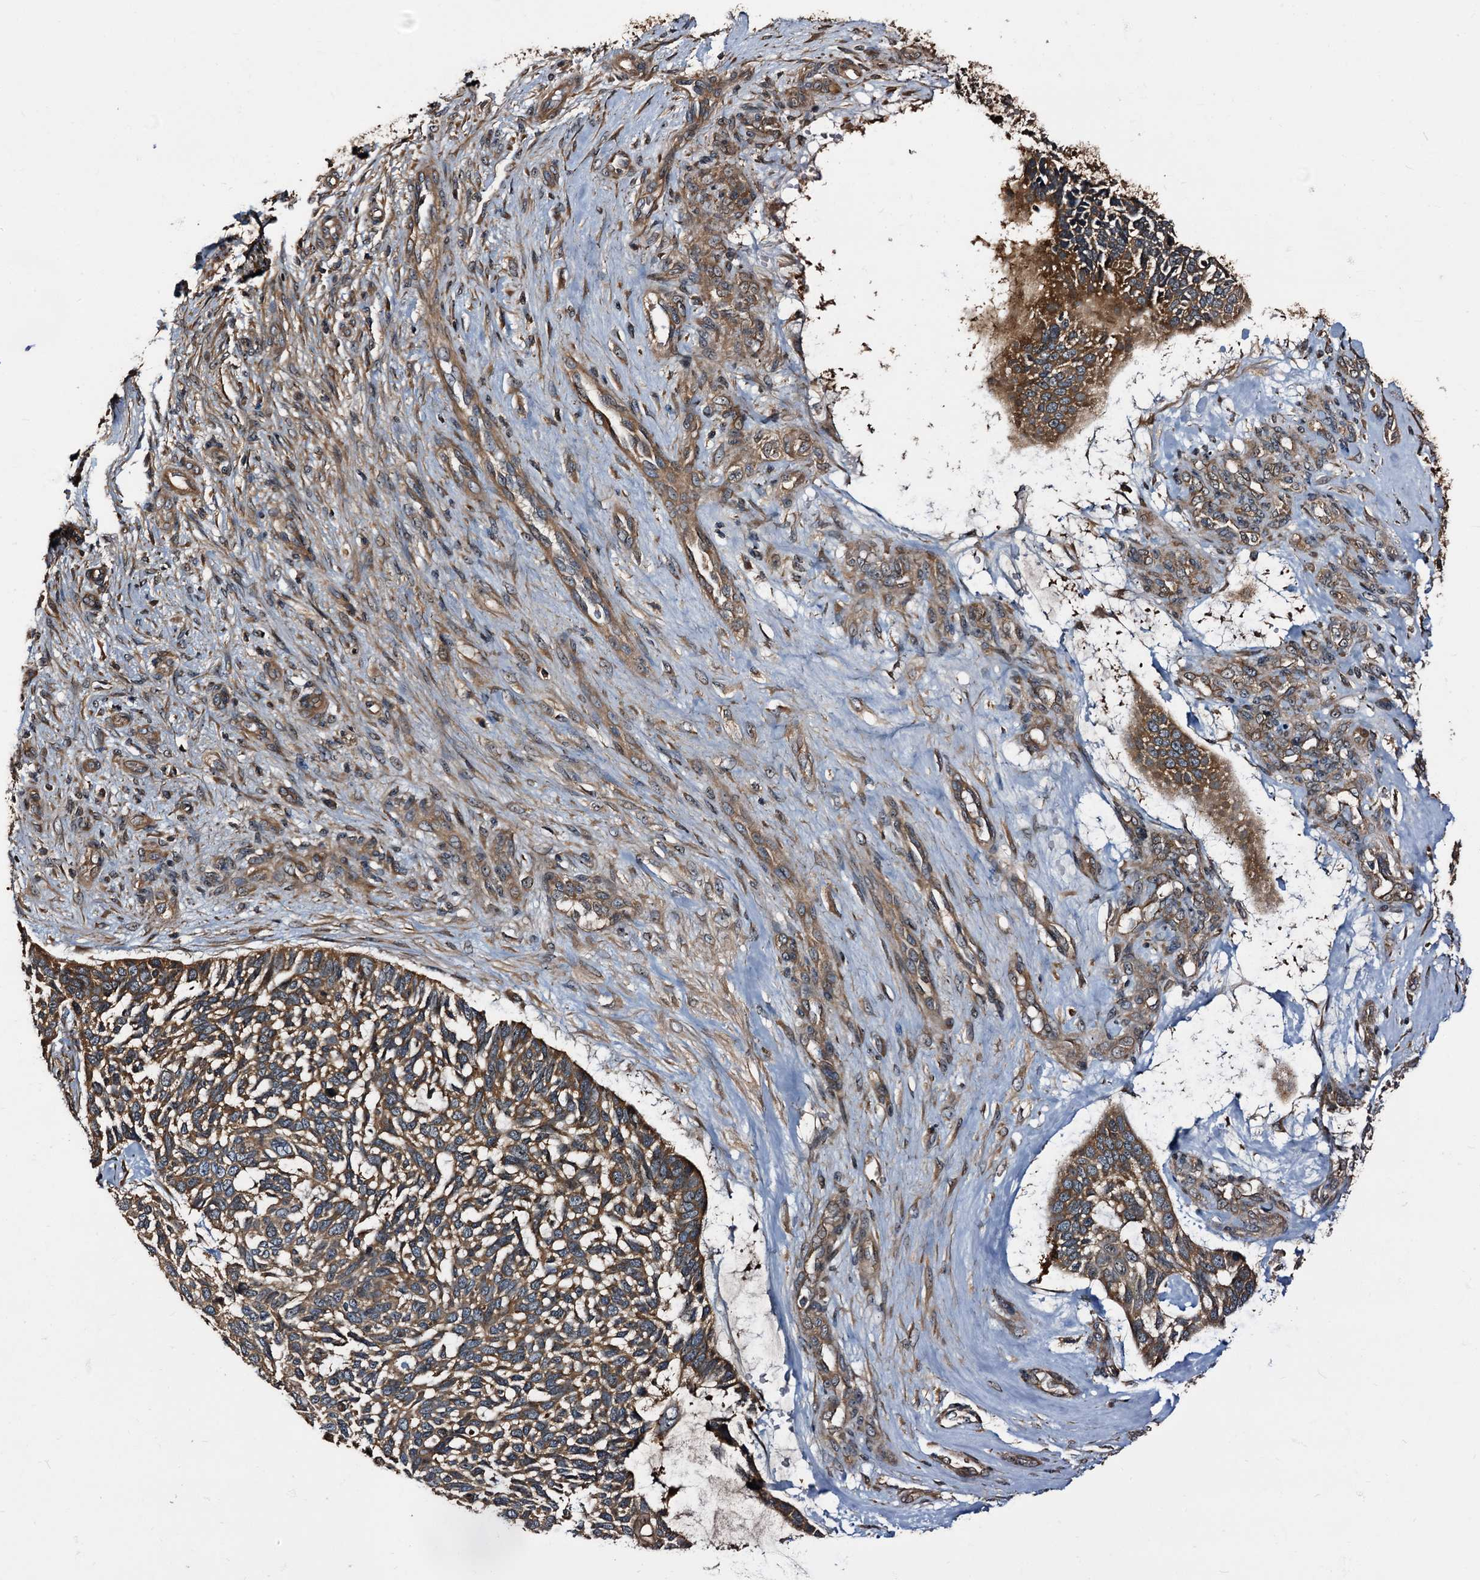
{"staining": {"intensity": "moderate", "quantity": ">75%", "location": "cytoplasmic/membranous"}, "tissue": "skin cancer", "cell_type": "Tumor cells", "image_type": "cancer", "snomed": [{"axis": "morphology", "description": "Basal cell carcinoma"}, {"axis": "topography", "description": "Skin"}], "caption": "This histopathology image demonstrates skin cancer (basal cell carcinoma) stained with immunohistochemistry to label a protein in brown. The cytoplasmic/membranous of tumor cells show moderate positivity for the protein. Nuclei are counter-stained blue.", "gene": "PEX5", "patient": {"sex": "male", "age": 88}}